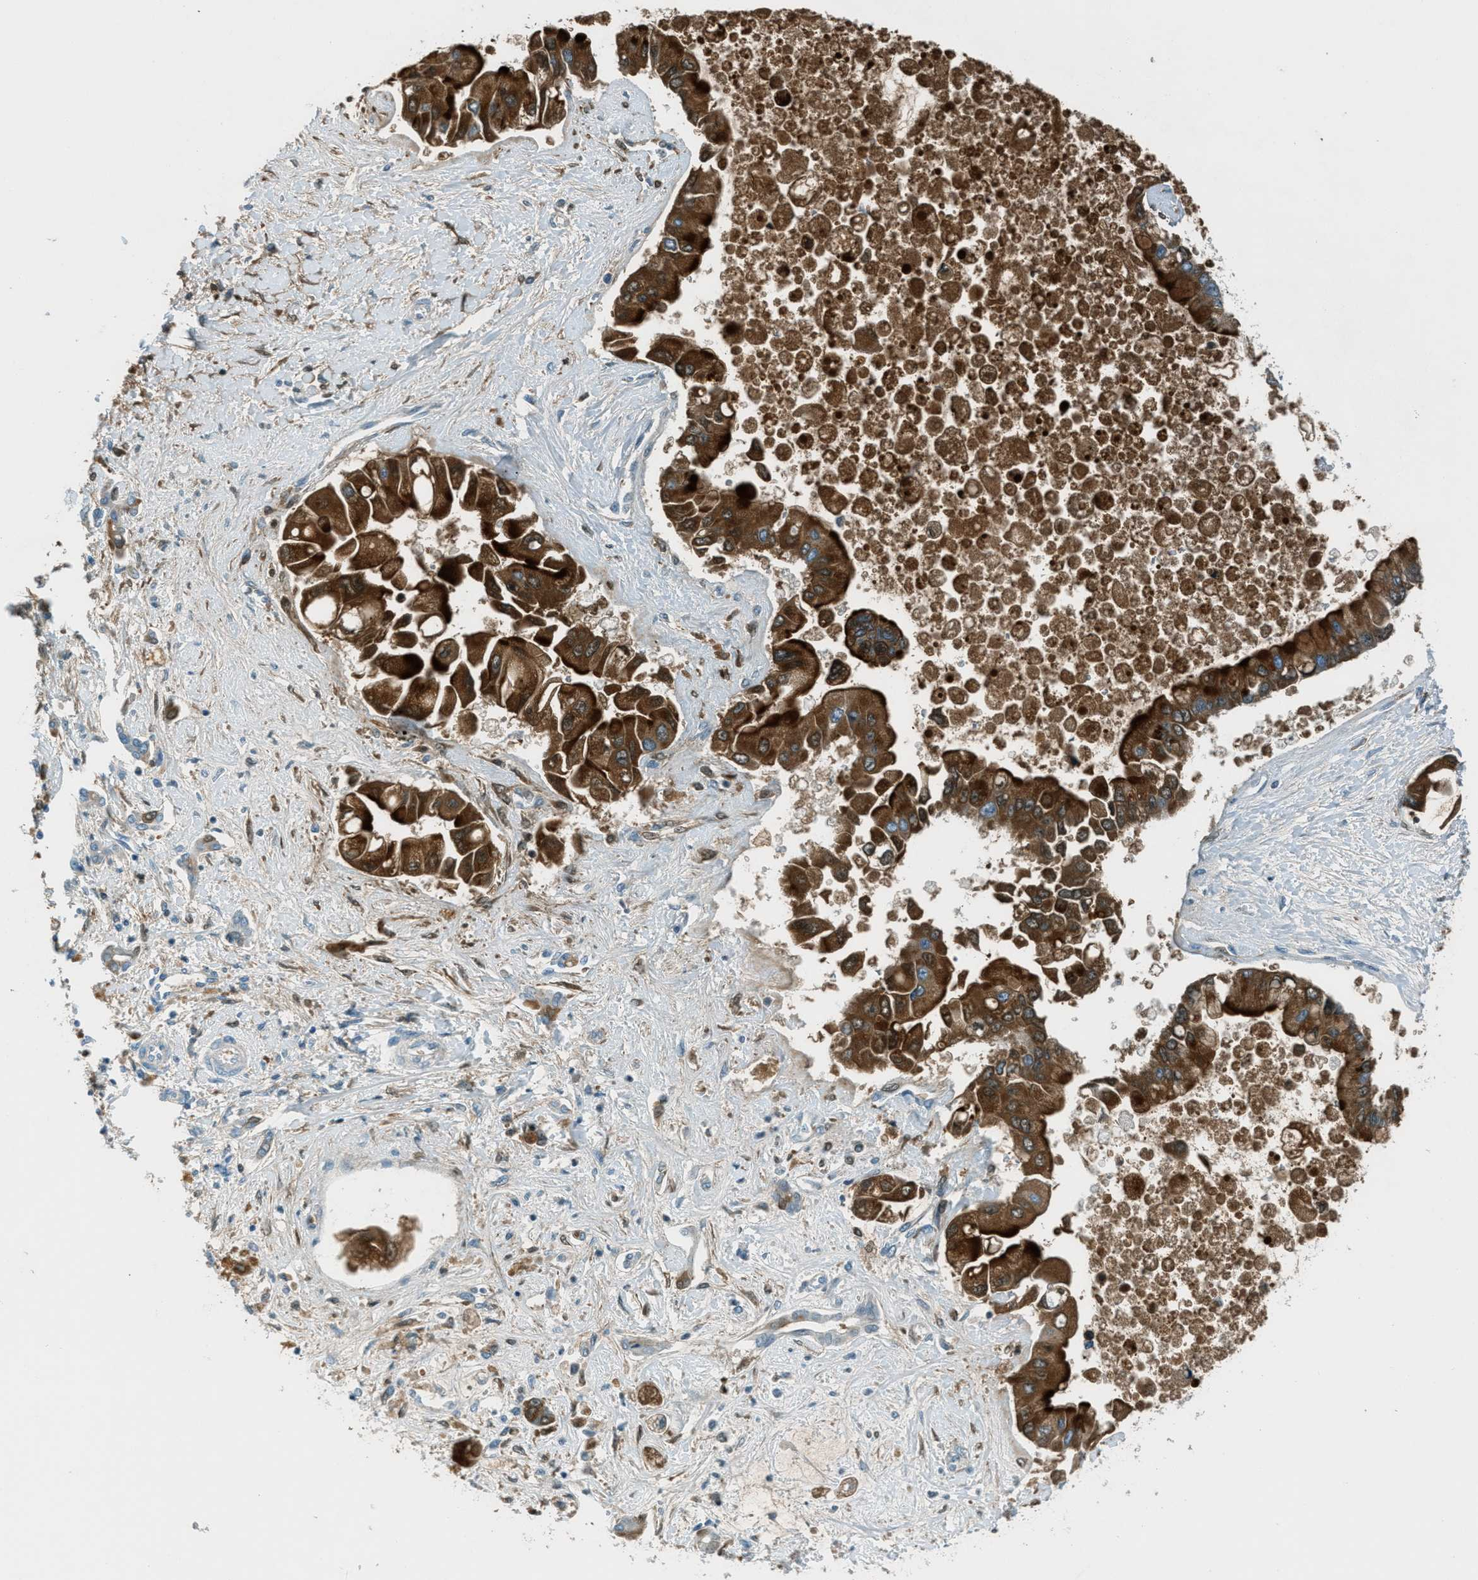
{"staining": {"intensity": "strong", "quantity": ">75%", "location": "cytoplasmic/membranous"}, "tissue": "liver cancer", "cell_type": "Tumor cells", "image_type": "cancer", "snomed": [{"axis": "morphology", "description": "Cholangiocarcinoma"}, {"axis": "topography", "description": "Liver"}], "caption": "A high-resolution photomicrograph shows immunohistochemistry staining of liver cholangiocarcinoma, which exhibits strong cytoplasmic/membranous expression in about >75% of tumor cells.", "gene": "MSLN", "patient": {"sex": "male", "age": 50}}